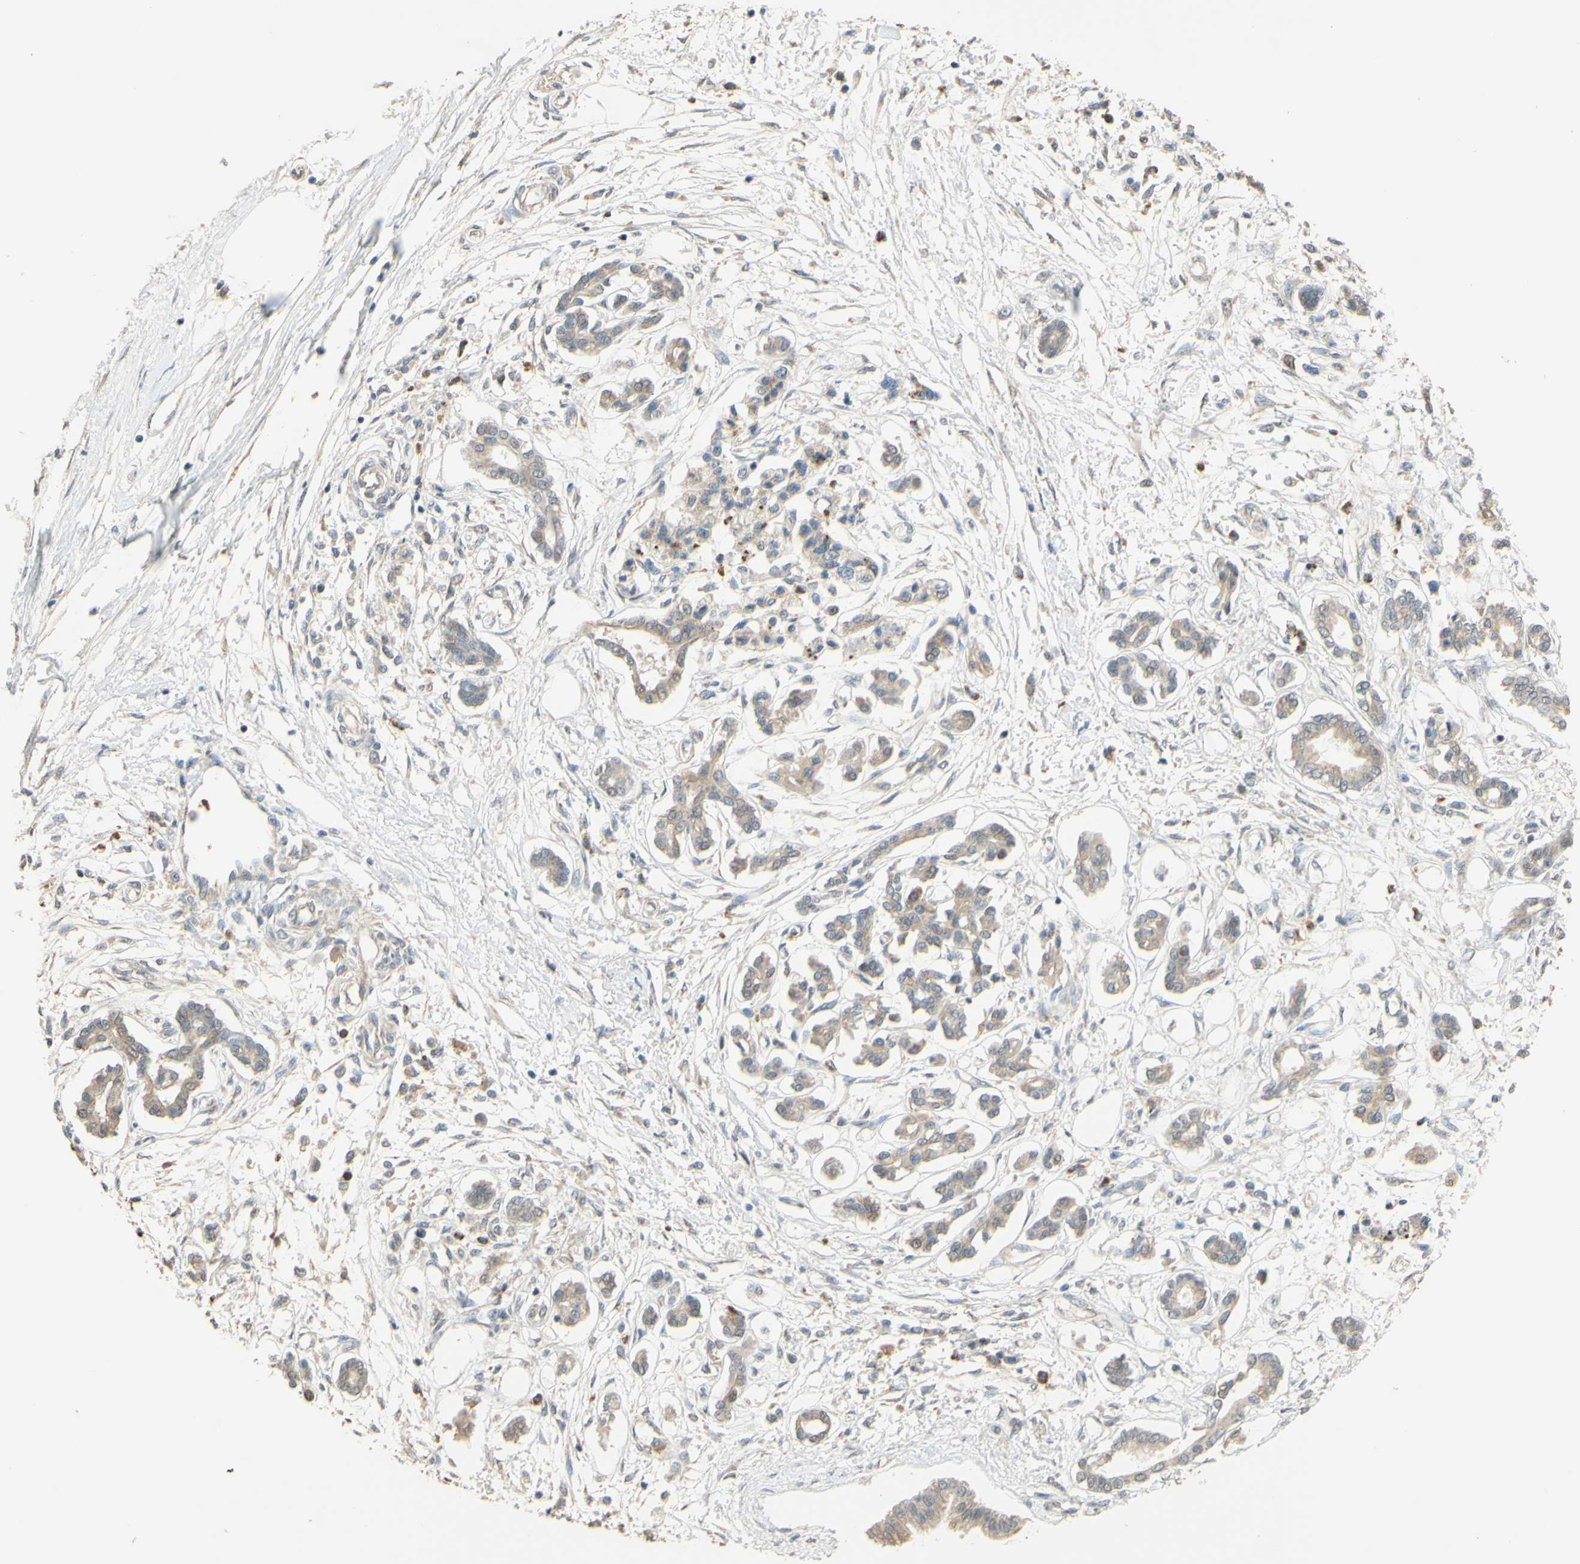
{"staining": {"intensity": "weak", "quantity": ">75%", "location": "cytoplasmic/membranous"}, "tissue": "pancreatic cancer", "cell_type": "Tumor cells", "image_type": "cancer", "snomed": [{"axis": "morphology", "description": "Adenocarcinoma, NOS"}, {"axis": "topography", "description": "Pancreas"}], "caption": "Human pancreatic cancer (adenocarcinoma) stained with a brown dye demonstrates weak cytoplasmic/membranous positive positivity in about >75% of tumor cells.", "gene": "SMIM19", "patient": {"sex": "male", "age": 56}}